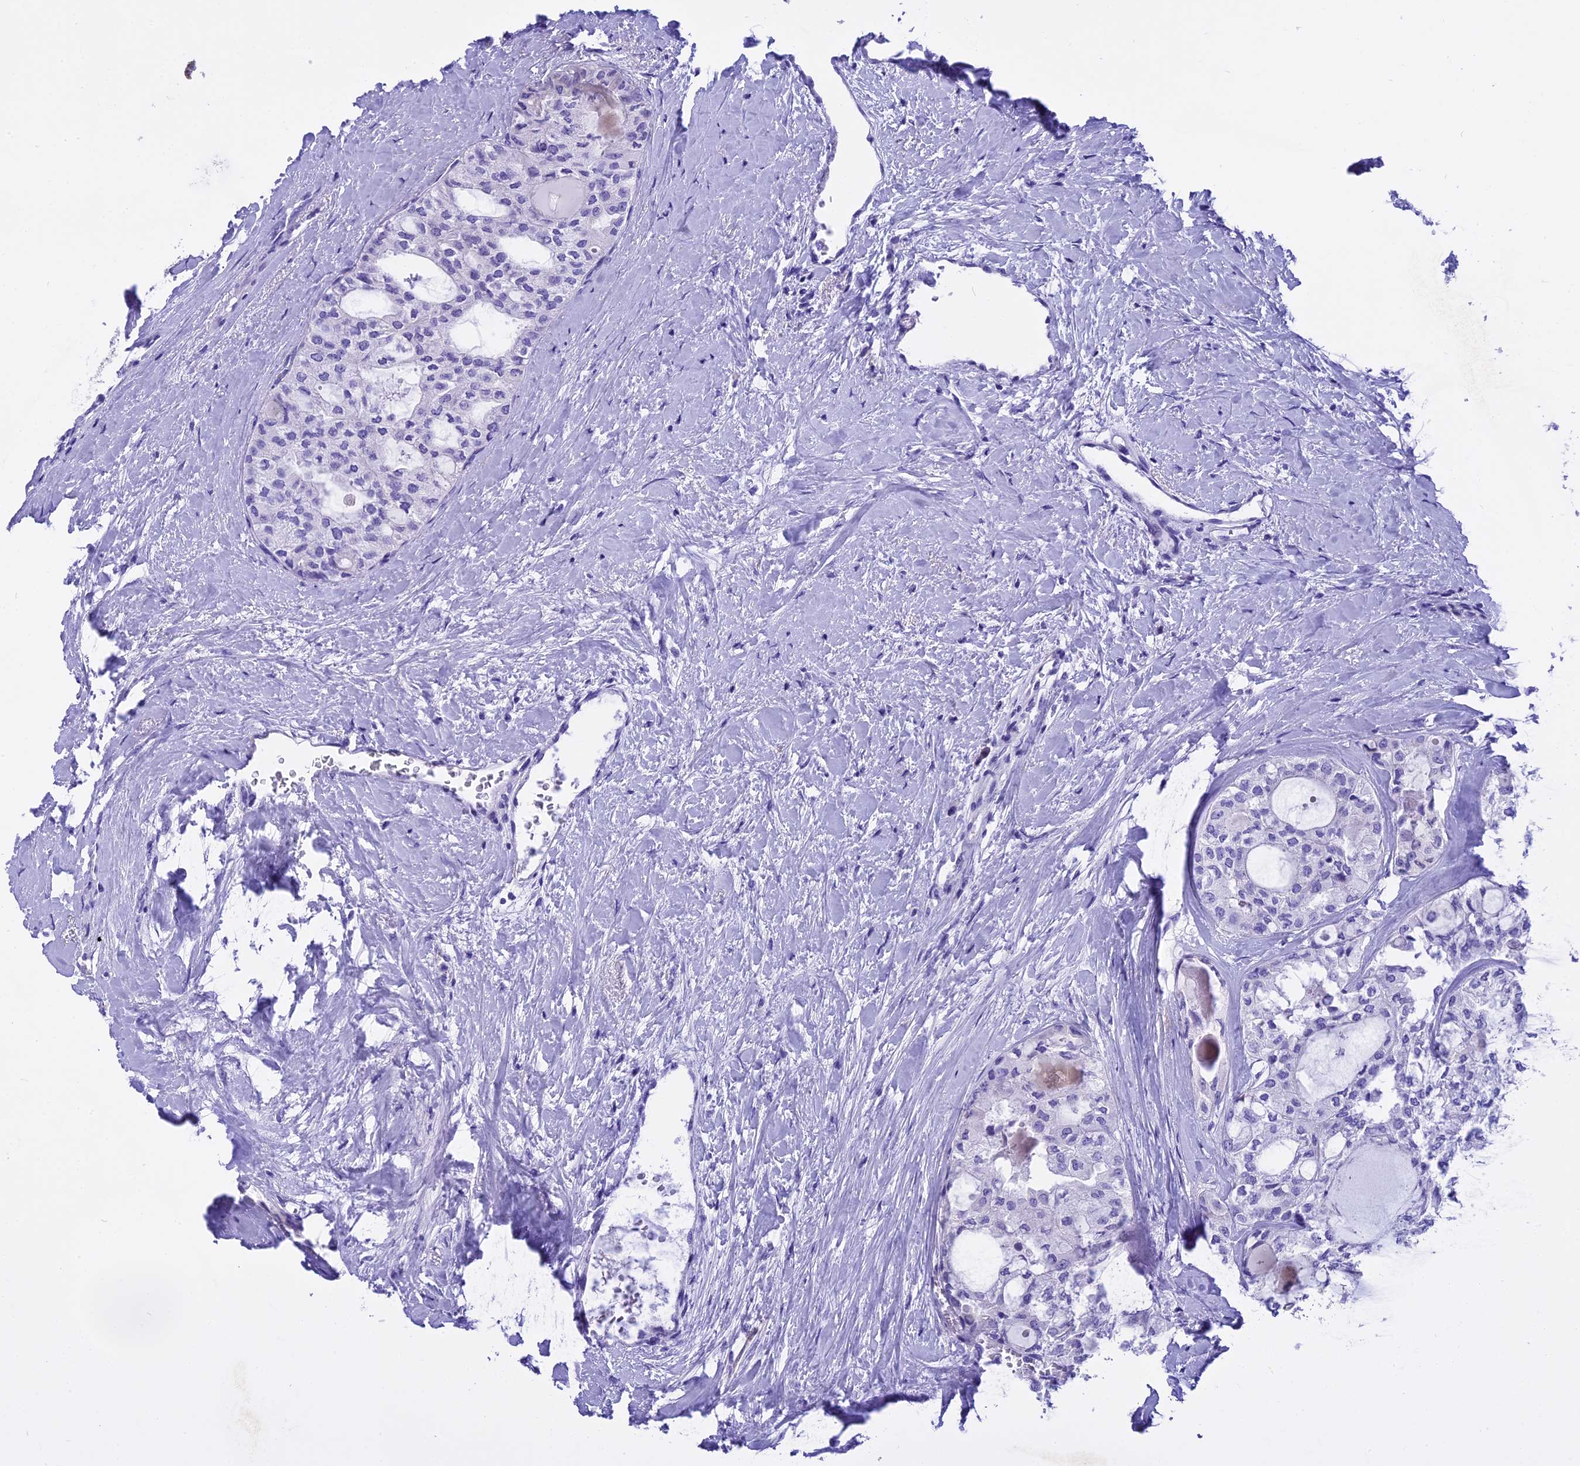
{"staining": {"intensity": "negative", "quantity": "none", "location": "none"}, "tissue": "thyroid cancer", "cell_type": "Tumor cells", "image_type": "cancer", "snomed": [{"axis": "morphology", "description": "Follicular adenoma carcinoma, NOS"}, {"axis": "topography", "description": "Thyroid gland"}], "caption": "Protein analysis of thyroid cancer exhibits no significant staining in tumor cells.", "gene": "KCTD14", "patient": {"sex": "male", "age": 75}}